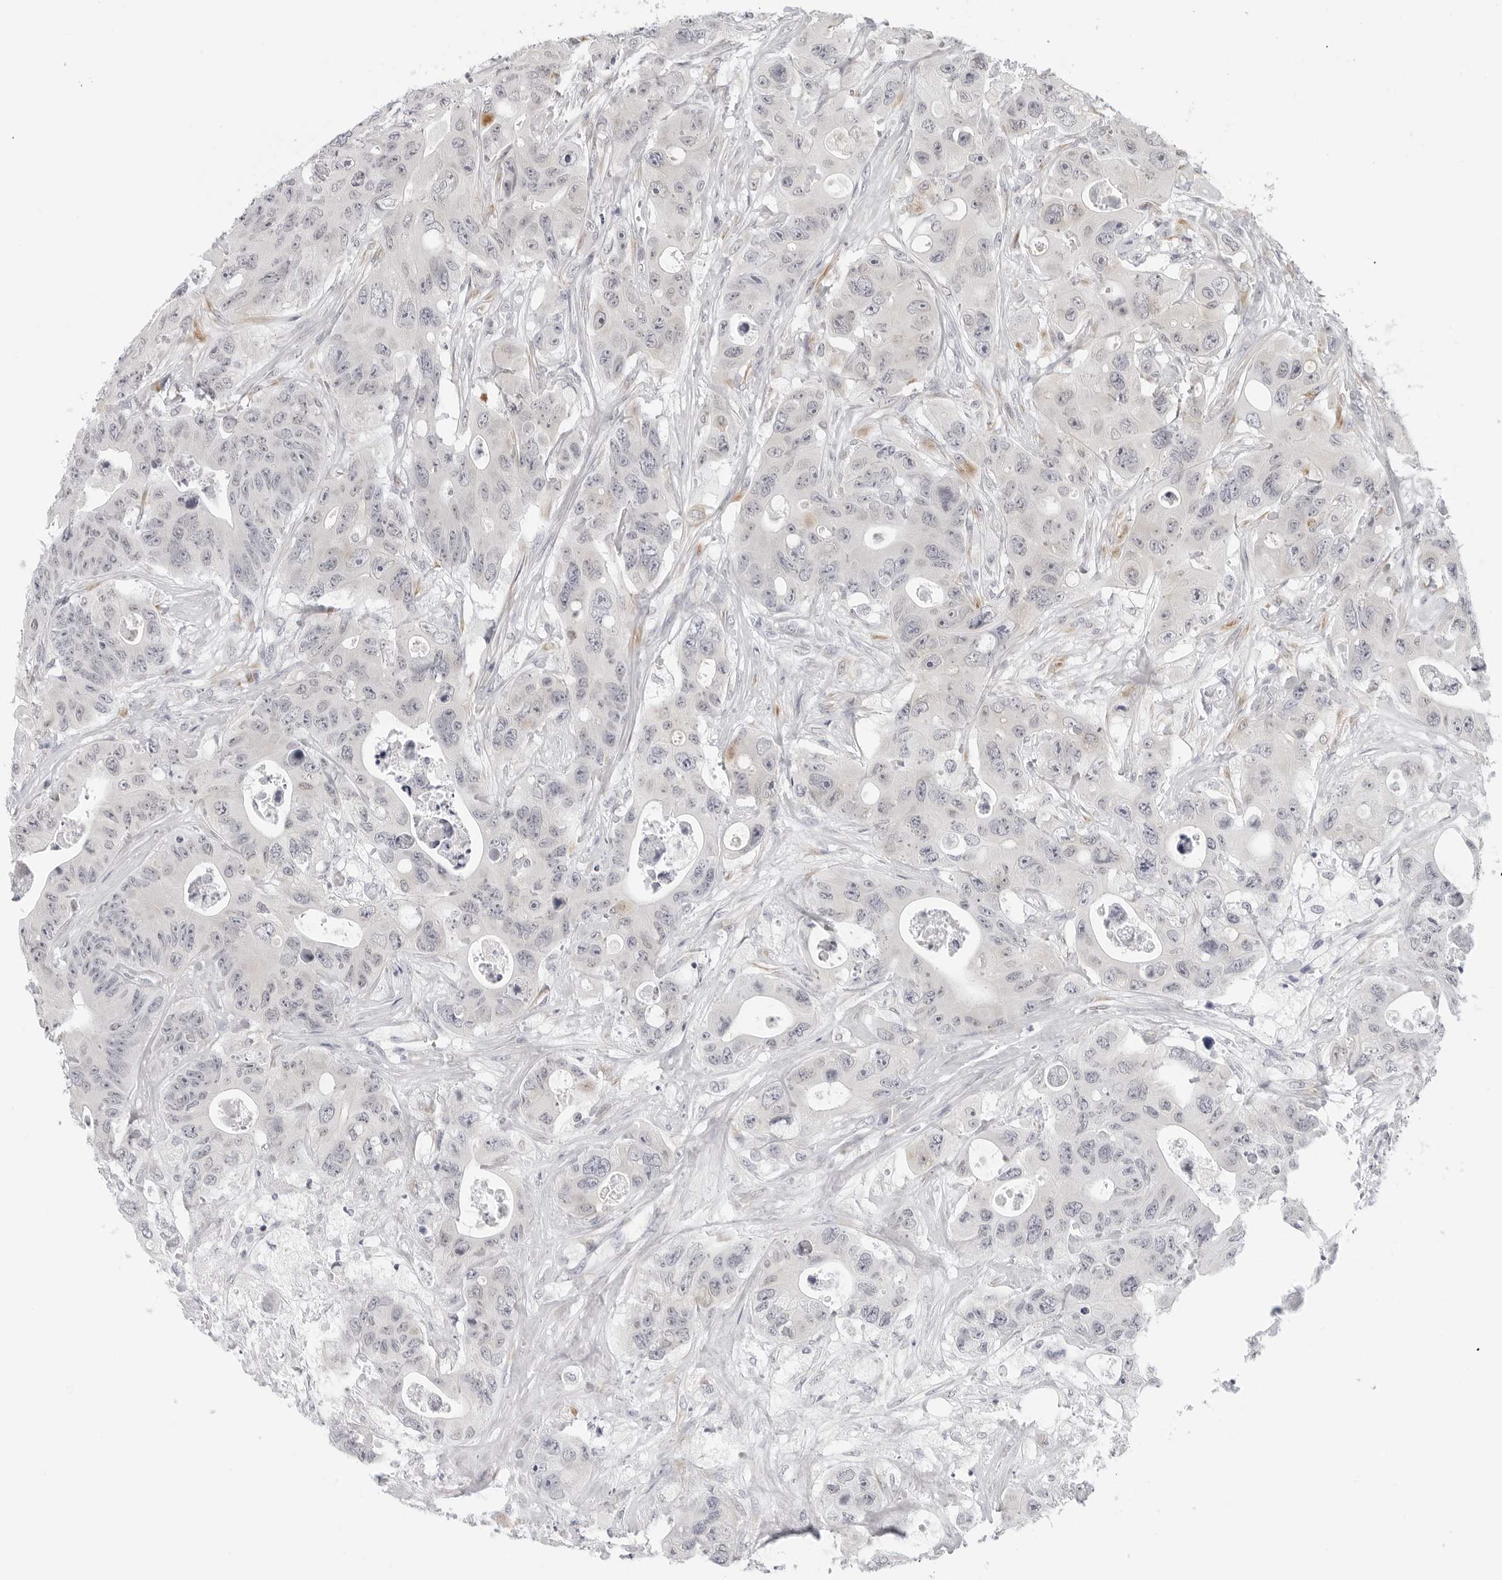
{"staining": {"intensity": "negative", "quantity": "none", "location": "none"}, "tissue": "colorectal cancer", "cell_type": "Tumor cells", "image_type": "cancer", "snomed": [{"axis": "morphology", "description": "Adenocarcinoma, NOS"}, {"axis": "topography", "description": "Colon"}], "caption": "Protein analysis of colorectal cancer shows no significant expression in tumor cells.", "gene": "EDN2", "patient": {"sex": "female", "age": 46}}